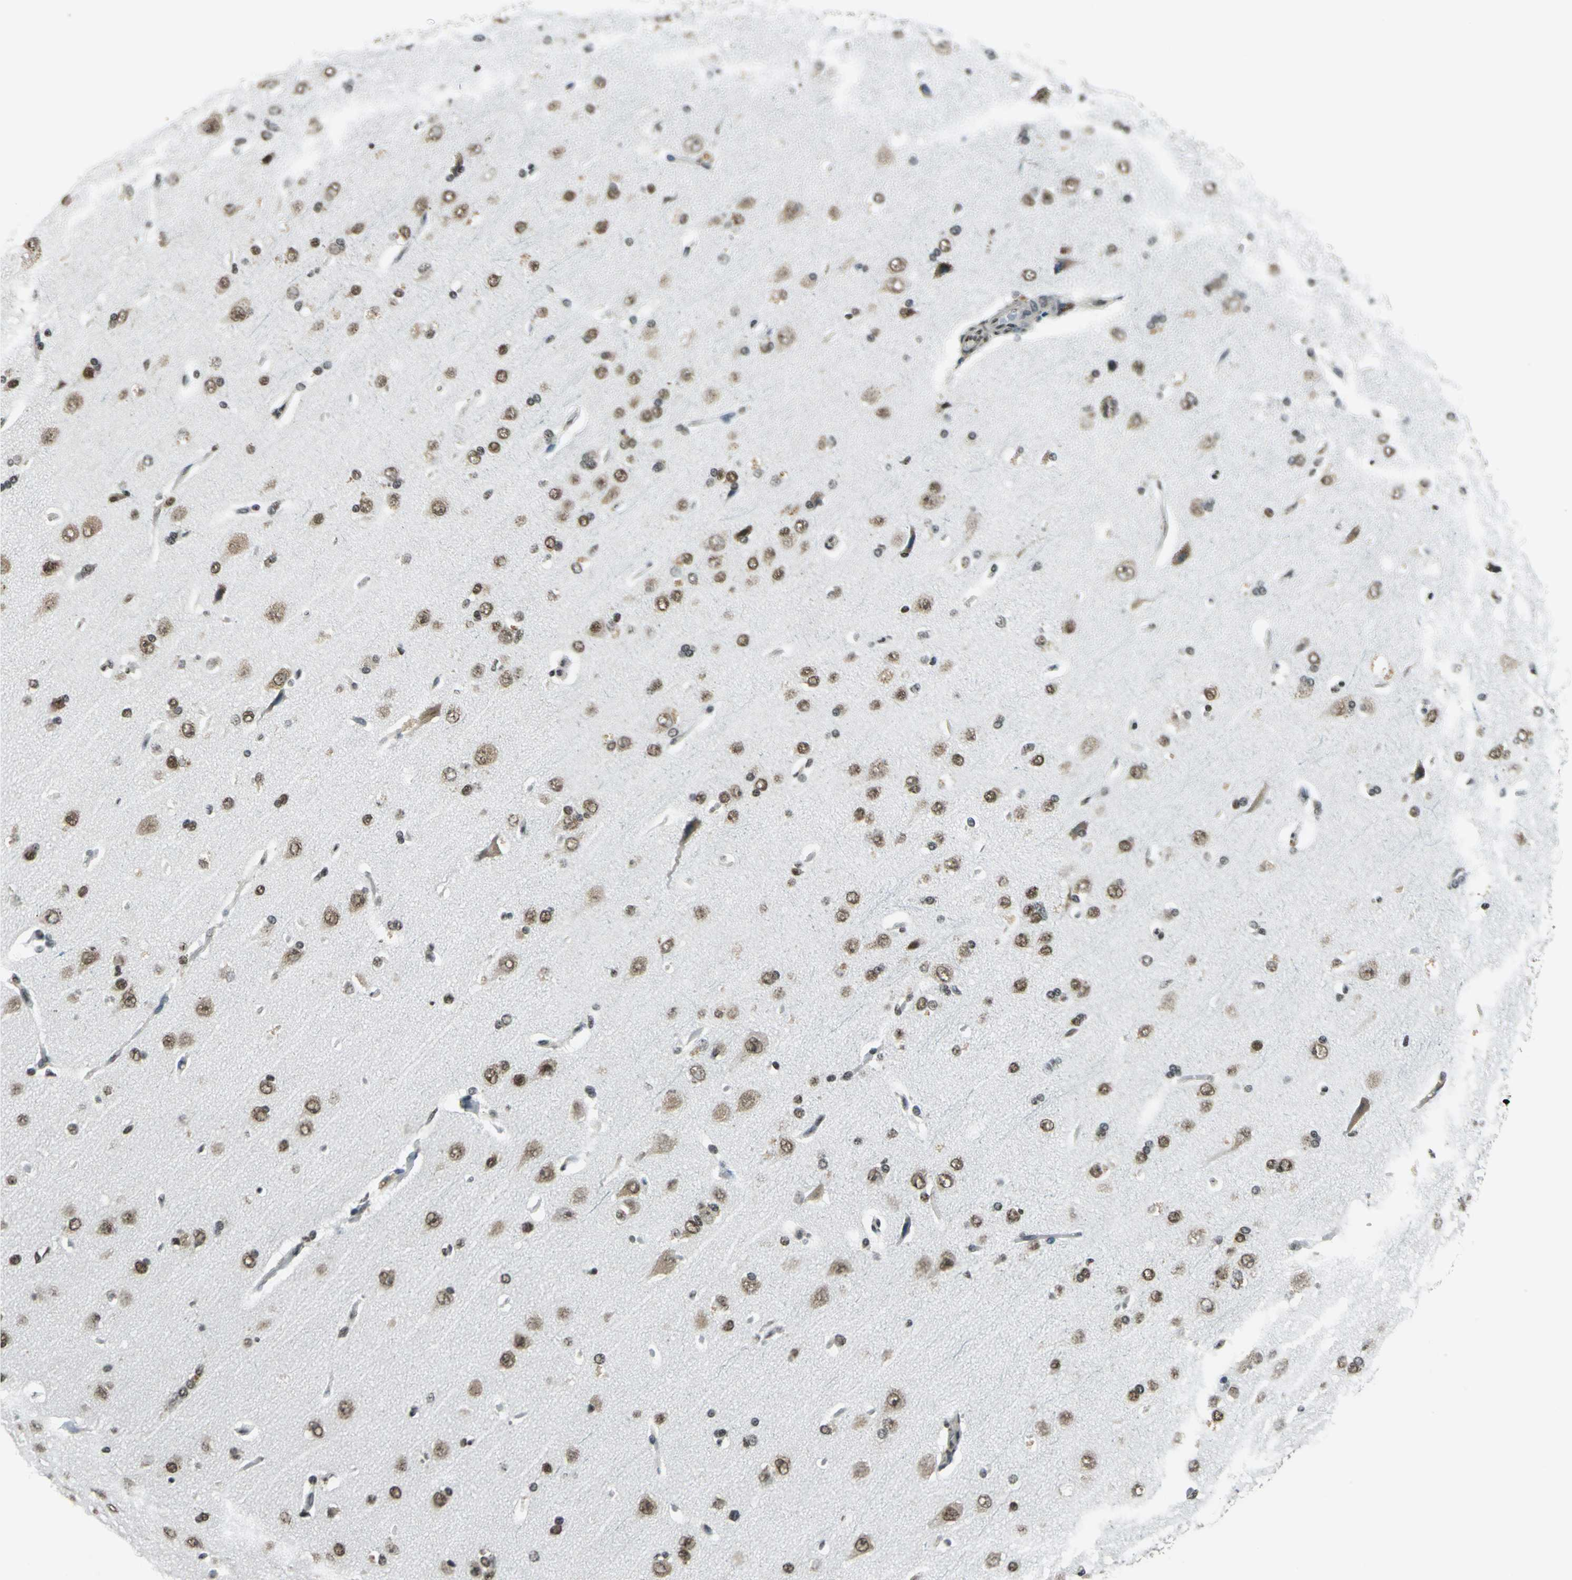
{"staining": {"intensity": "moderate", "quantity": ">75%", "location": "nuclear"}, "tissue": "cerebral cortex", "cell_type": "Endothelial cells", "image_type": "normal", "snomed": [{"axis": "morphology", "description": "Normal tissue, NOS"}, {"axis": "topography", "description": "Cerebral cortex"}], "caption": "Brown immunohistochemical staining in normal human cerebral cortex reveals moderate nuclear staining in about >75% of endothelial cells. (DAB (3,3'-diaminobenzidine) IHC, brown staining for protein, blue staining for nuclei).", "gene": "RBM14", "patient": {"sex": "male", "age": 62}}